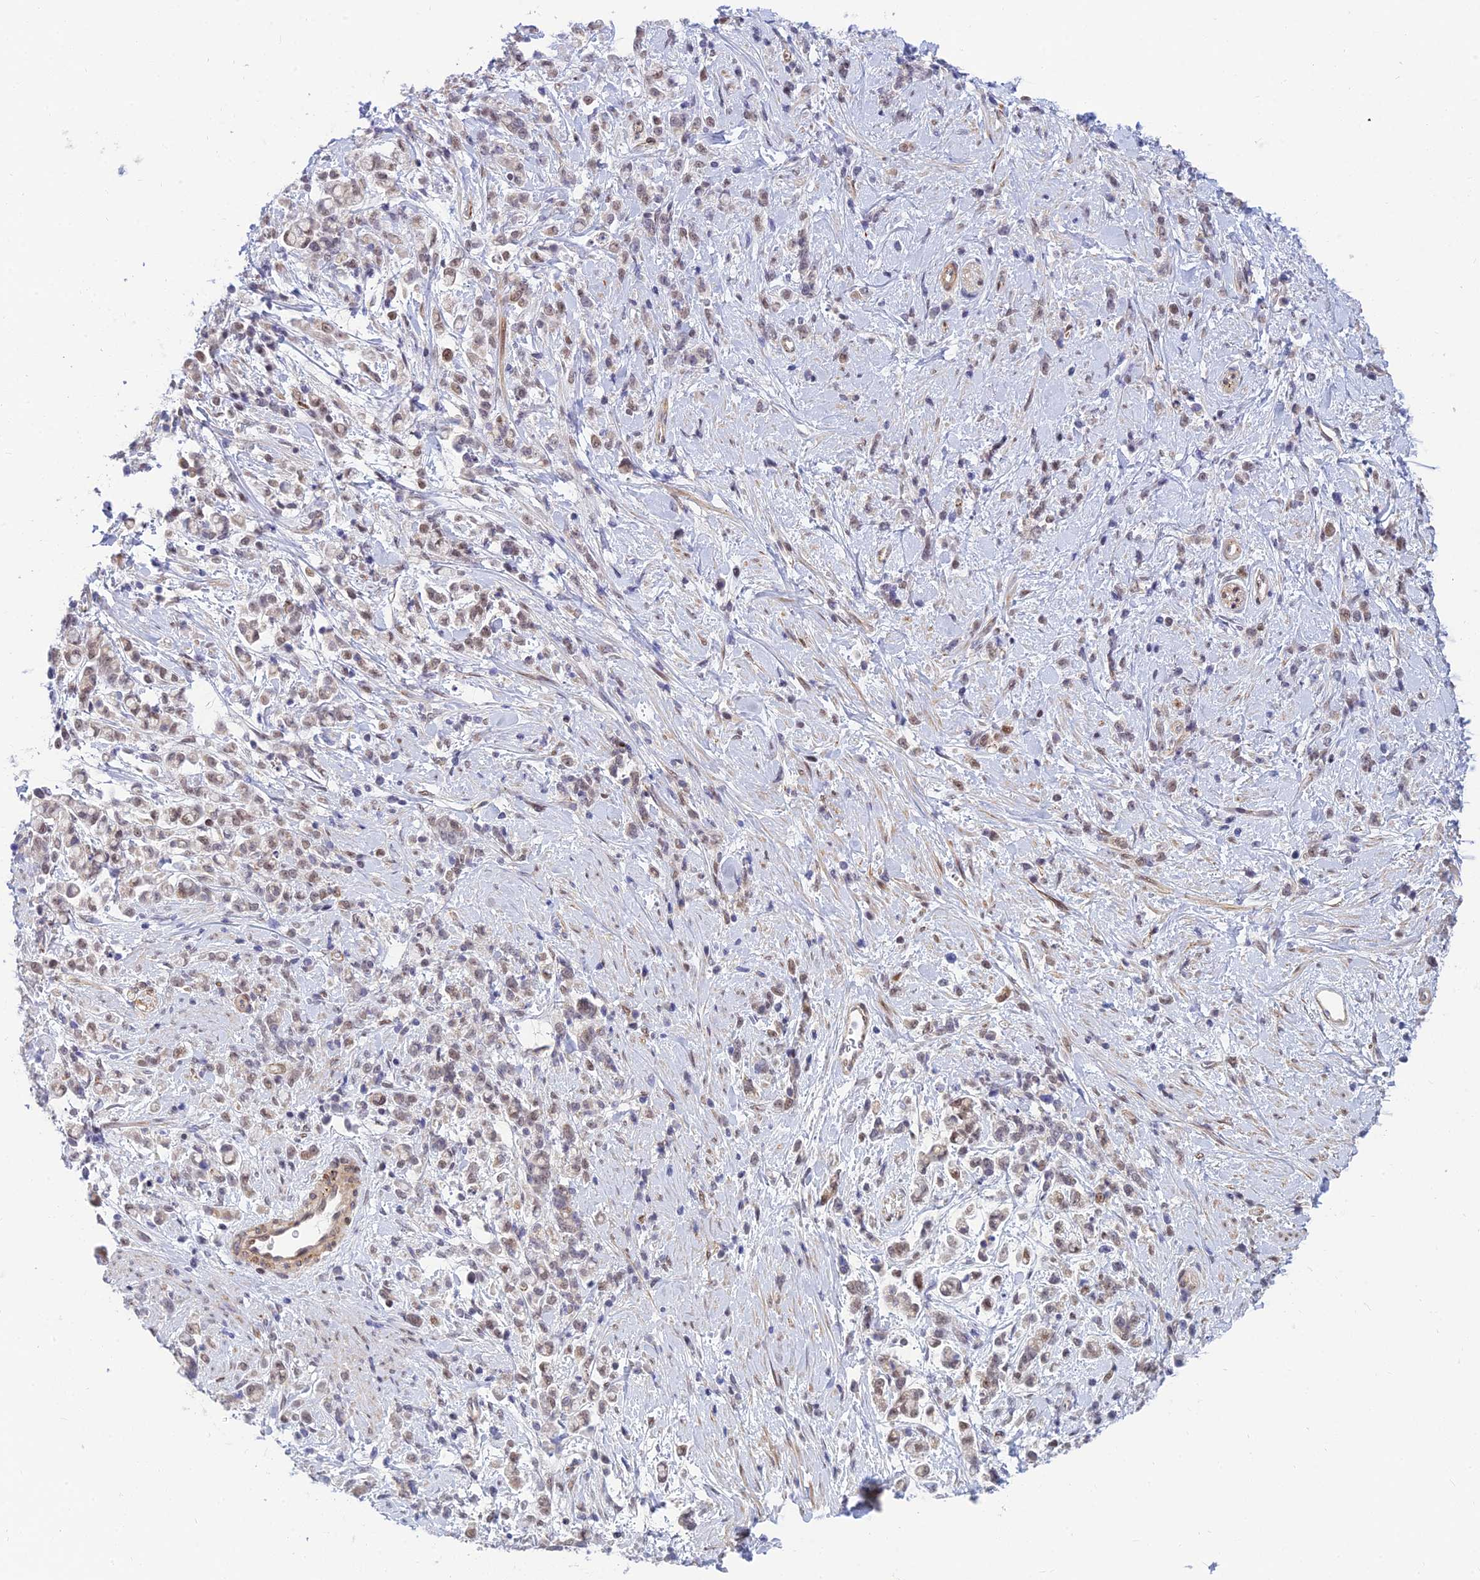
{"staining": {"intensity": "weak", "quantity": "25%-75%", "location": "nuclear"}, "tissue": "stomach cancer", "cell_type": "Tumor cells", "image_type": "cancer", "snomed": [{"axis": "morphology", "description": "Adenocarcinoma, NOS"}, {"axis": "topography", "description": "Stomach"}], "caption": "Brown immunohistochemical staining in human stomach adenocarcinoma shows weak nuclear positivity in about 25%-75% of tumor cells.", "gene": "CLK4", "patient": {"sex": "female", "age": 60}}